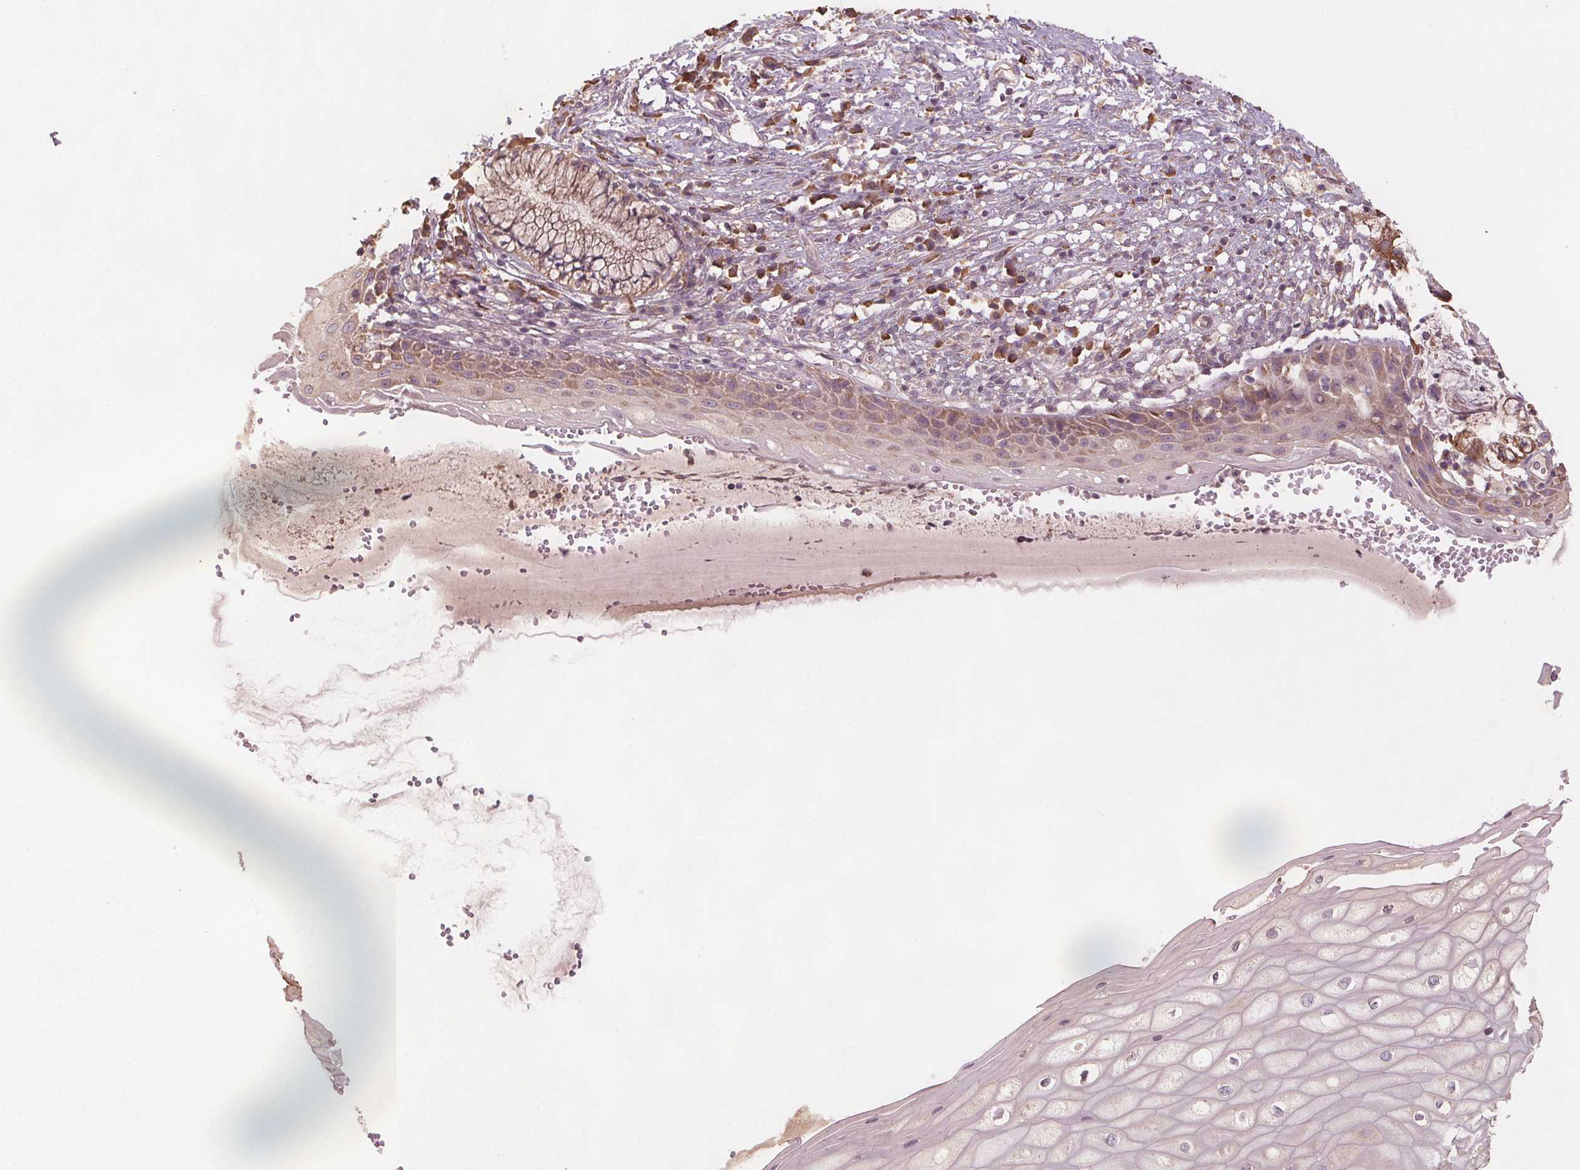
{"staining": {"intensity": "weak", "quantity": "25%-75%", "location": "cytoplasmic/membranous"}, "tissue": "cervix", "cell_type": "Glandular cells", "image_type": "normal", "snomed": [{"axis": "morphology", "description": "Normal tissue, NOS"}, {"axis": "topography", "description": "Cervix"}], "caption": "Protein staining of benign cervix demonstrates weak cytoplasmic/membranous expression in about 25%-75% of glandular cells.", "gene": "TMEM80", "patient": {"sex": "female", "age": 37}}